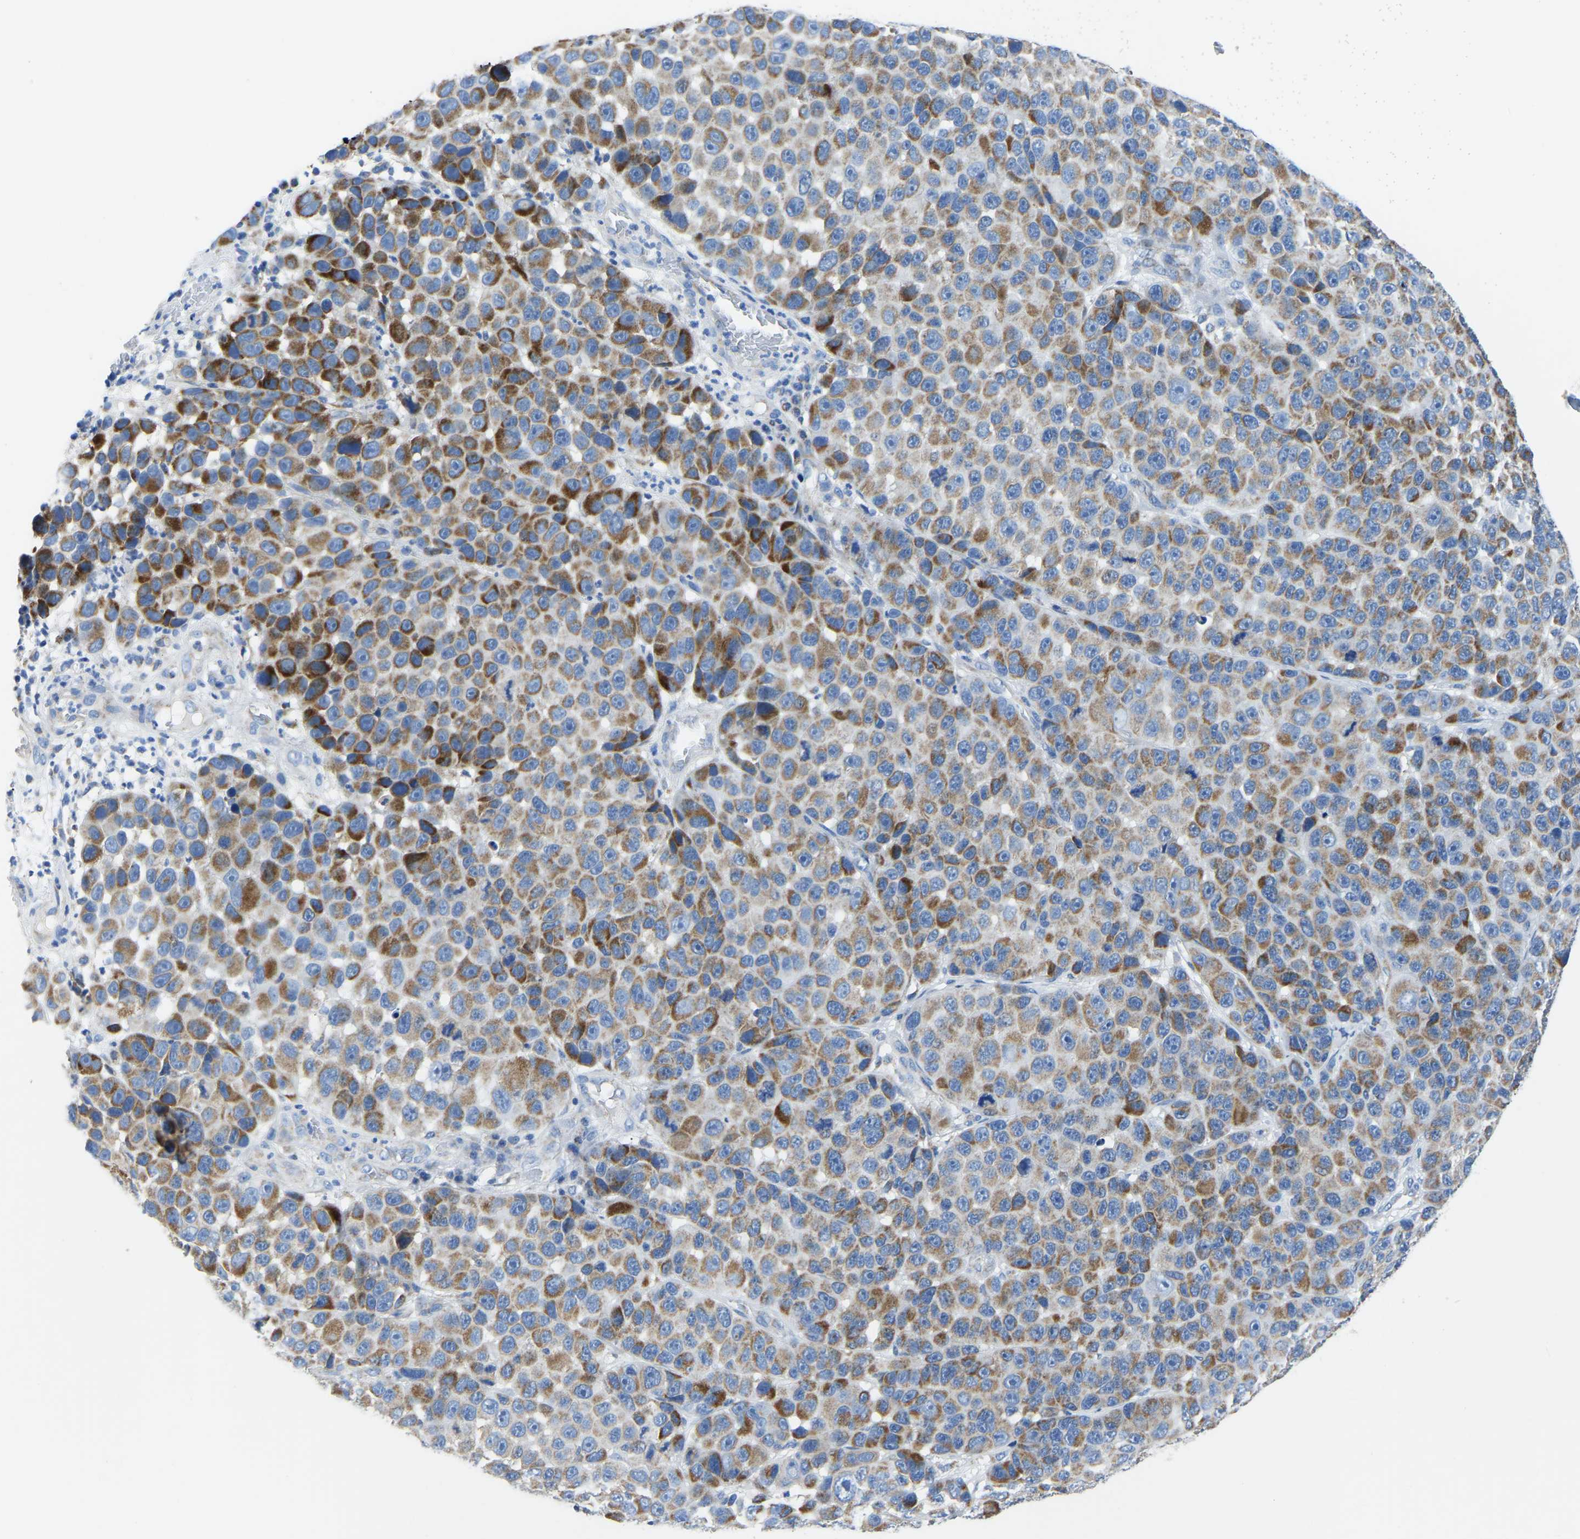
{"staining": {"intensity": "strong", "quantity": ">75%", "location": "cytoplasmic/membranous"}, "tissue": "melanoma", "cell_type": "Tumor cells", "image_type": "cancer", "snomed": [{"axis": "morphology", "description": "Malignant melanoma, NOS"}, {"axis": "topography", "description": "Skin"}], "caption": "Malignant melanoma stained with a protein marker demonstrates strong staining in tumor cells.", "gene": "ETFA", "patient": {"sex": "male", "age": 53}}